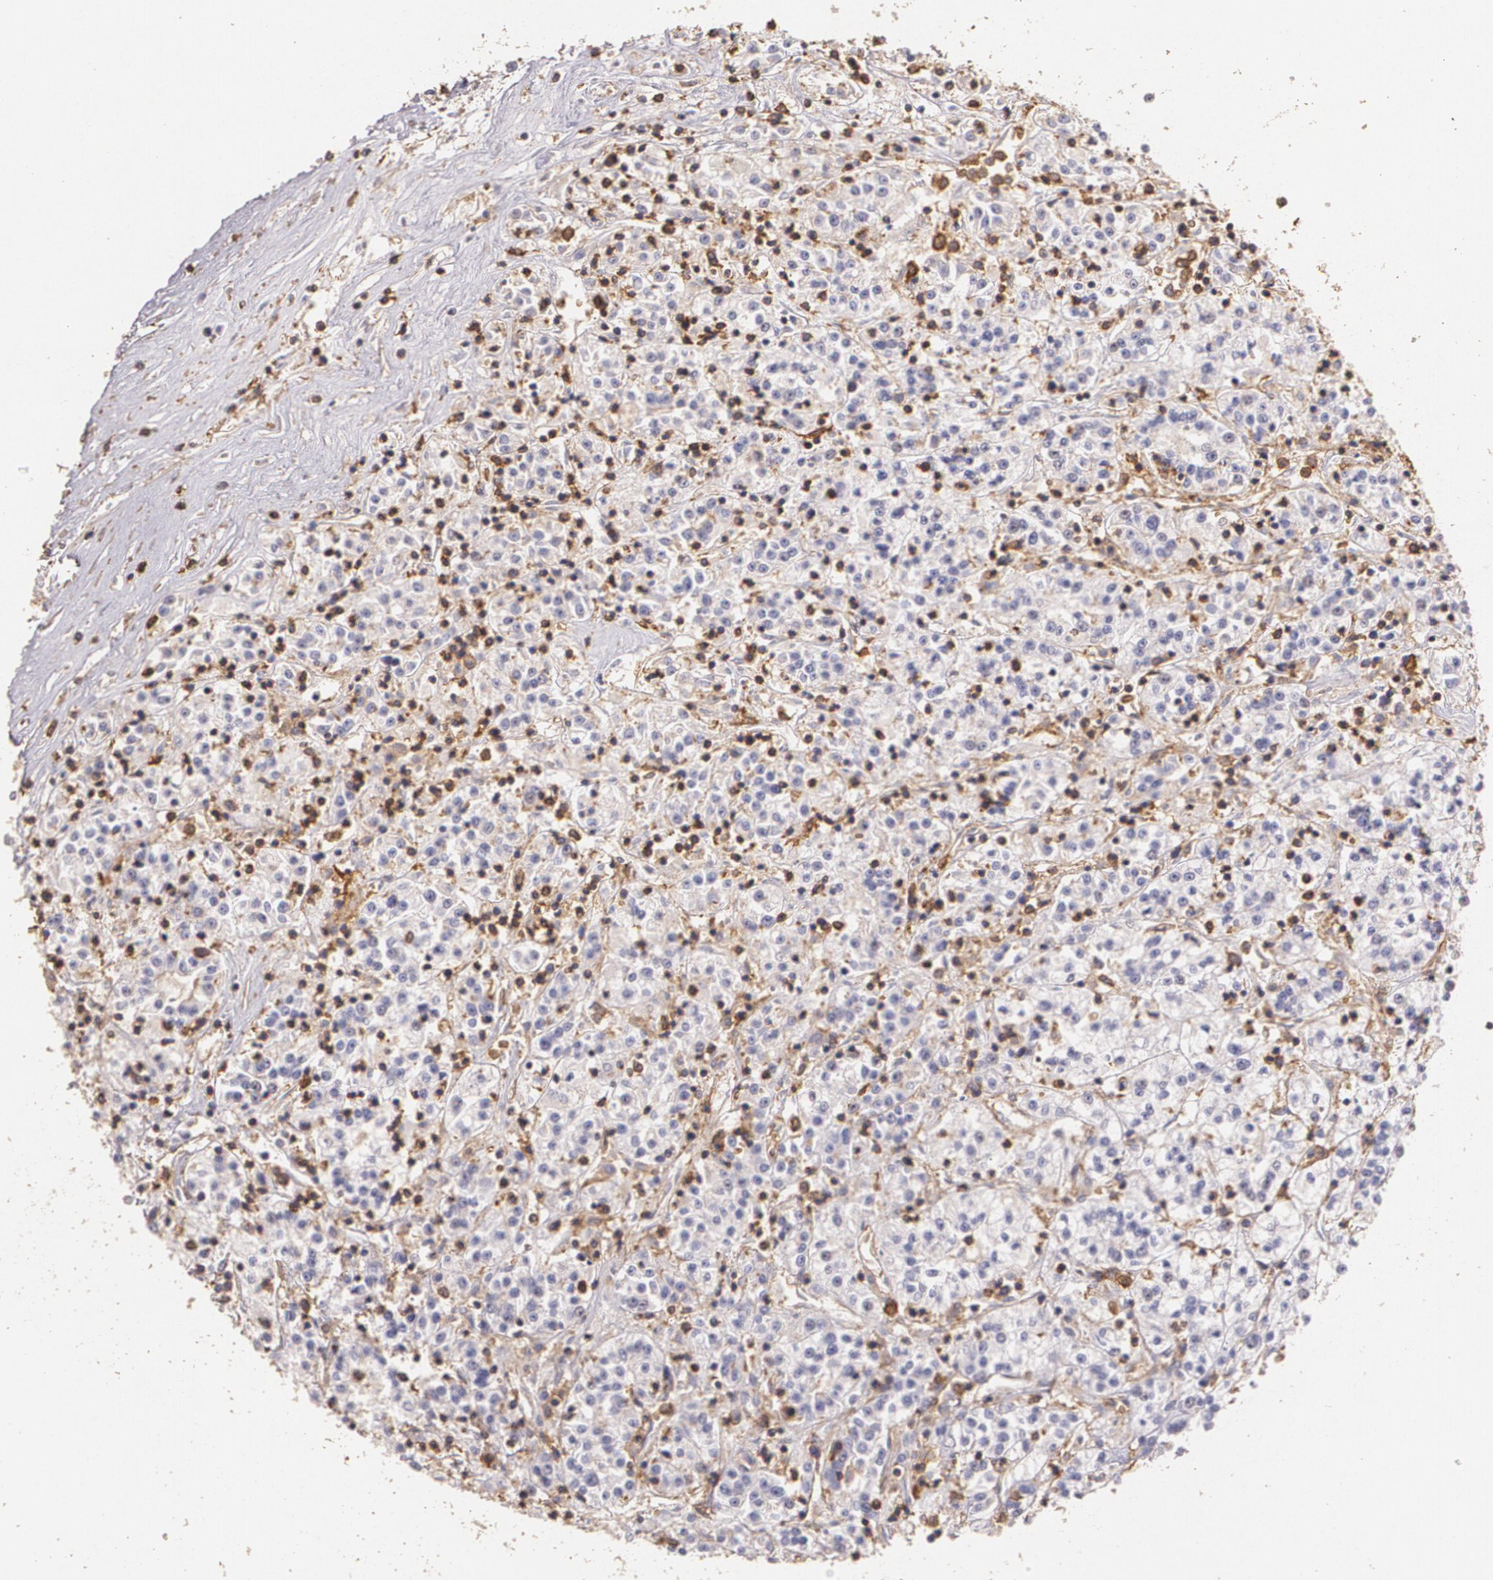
{"staining": {"intensity": "negative", "quantity": "none", "location": "none"}, "tissue": "renal cancer", "cell_type": "Tumor cells", "image_type": "cancer", "snomed": [{"axis": "morphology", "description": "Adenocarcinoma, NOS"}, {"axis": "topography", "description": "Kidney"}], "caption": "Immunohistochemistry (IHC) photomicrograph of renal adenocarcinoma stained for a protein (brown), which reveals no positivity in tumor cells.", "gene": "TGFBR1", "patient": {"sex": "female", "age": 76}}